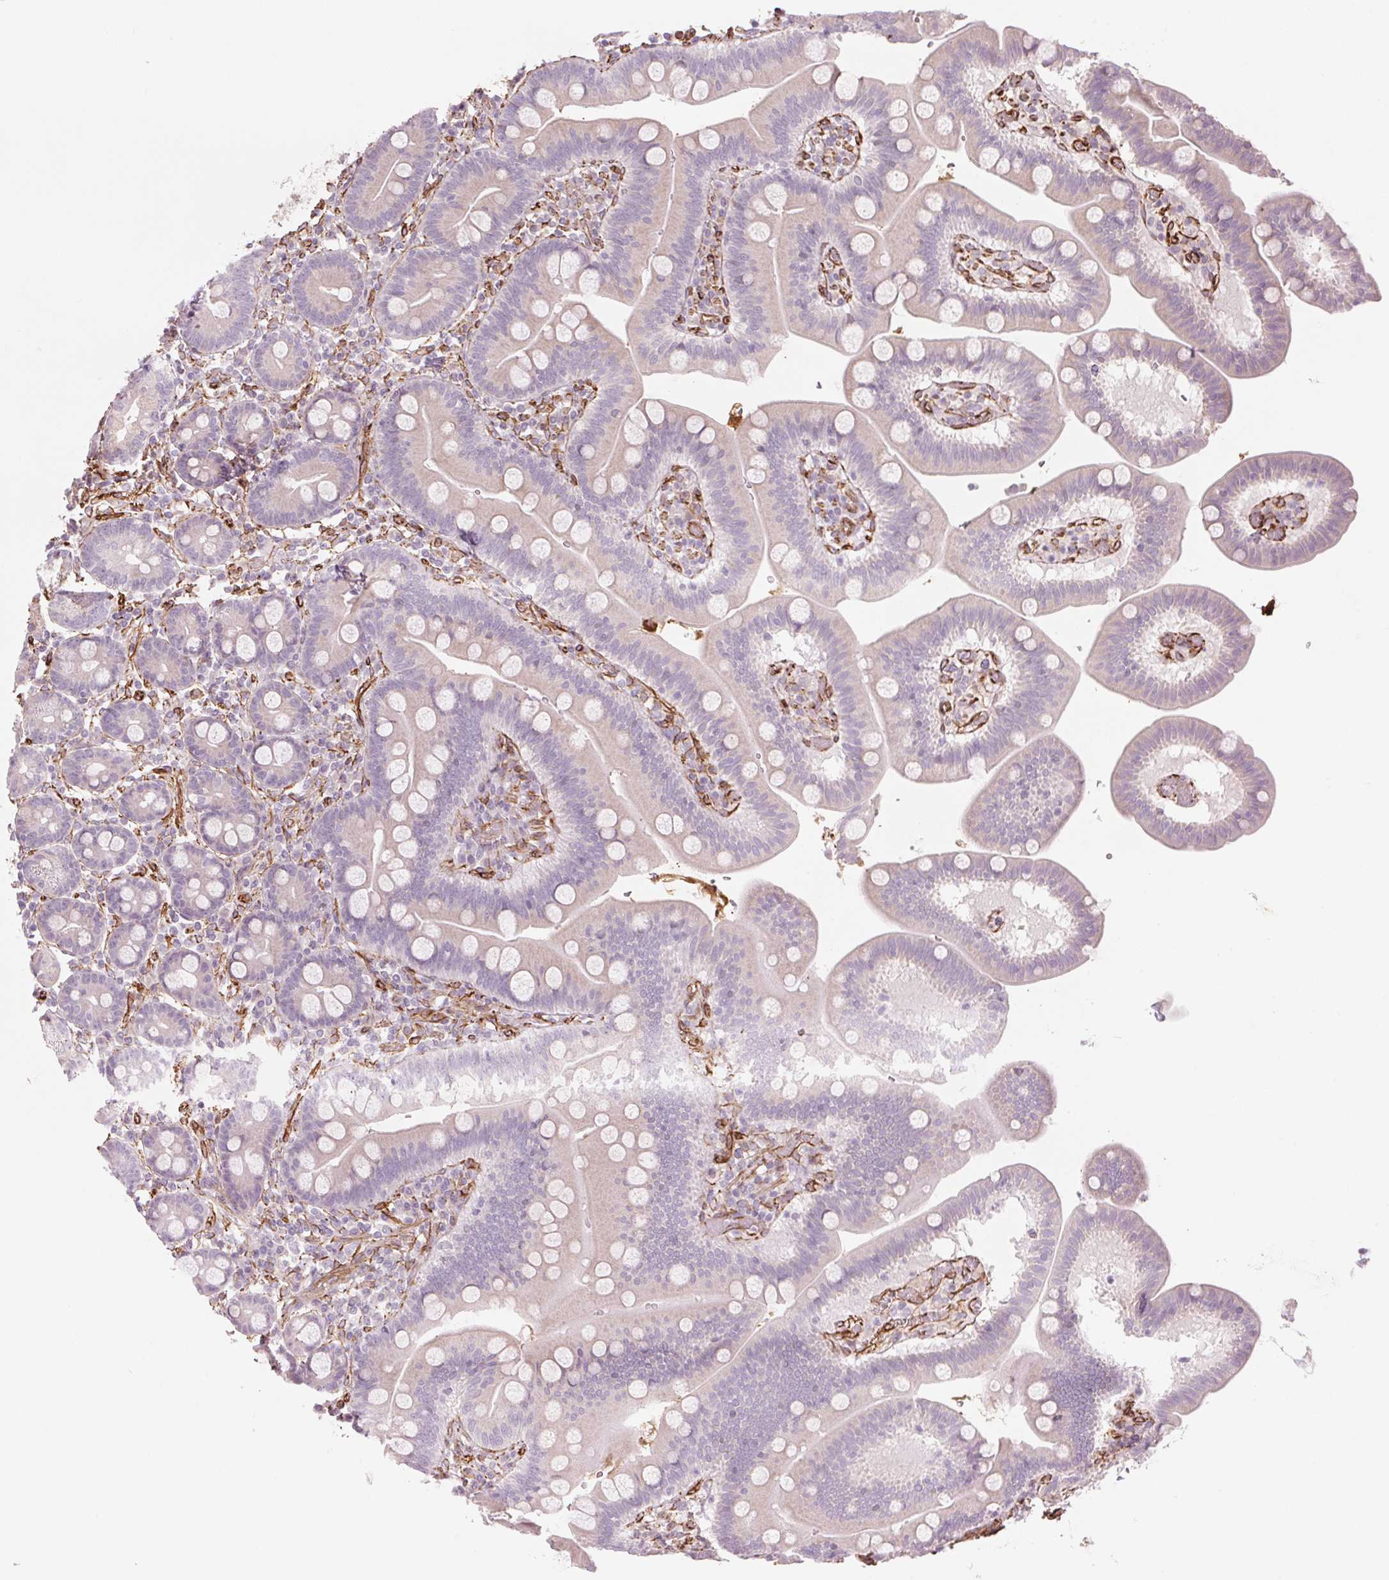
{"staining": {"intensity": "weak", "quantity": "25%-75%", "location": "cytoplasmic/membranous"}, "tissue": "duodenum", "cell_type": "Glandular cells", "image_type": "normal", "snomed": [{"axis": "morphology", "description": "Normal tissue, NOS"}, {"axis": "topography", "description": "Pancreas"}, {"axis": "topography", "description": "Duodenum"}], "caption": "High-magnification brightfield microscopy of benign duodenum stained with DAB (brown) and counterstained with hematoxylin (blue). glandular cells exhibit weak cytoplasmic/membranous staining is identified in approximately25%-75% of cells.", "gene": "CLPS", "patient": {"sex": "male", "age": 59}}